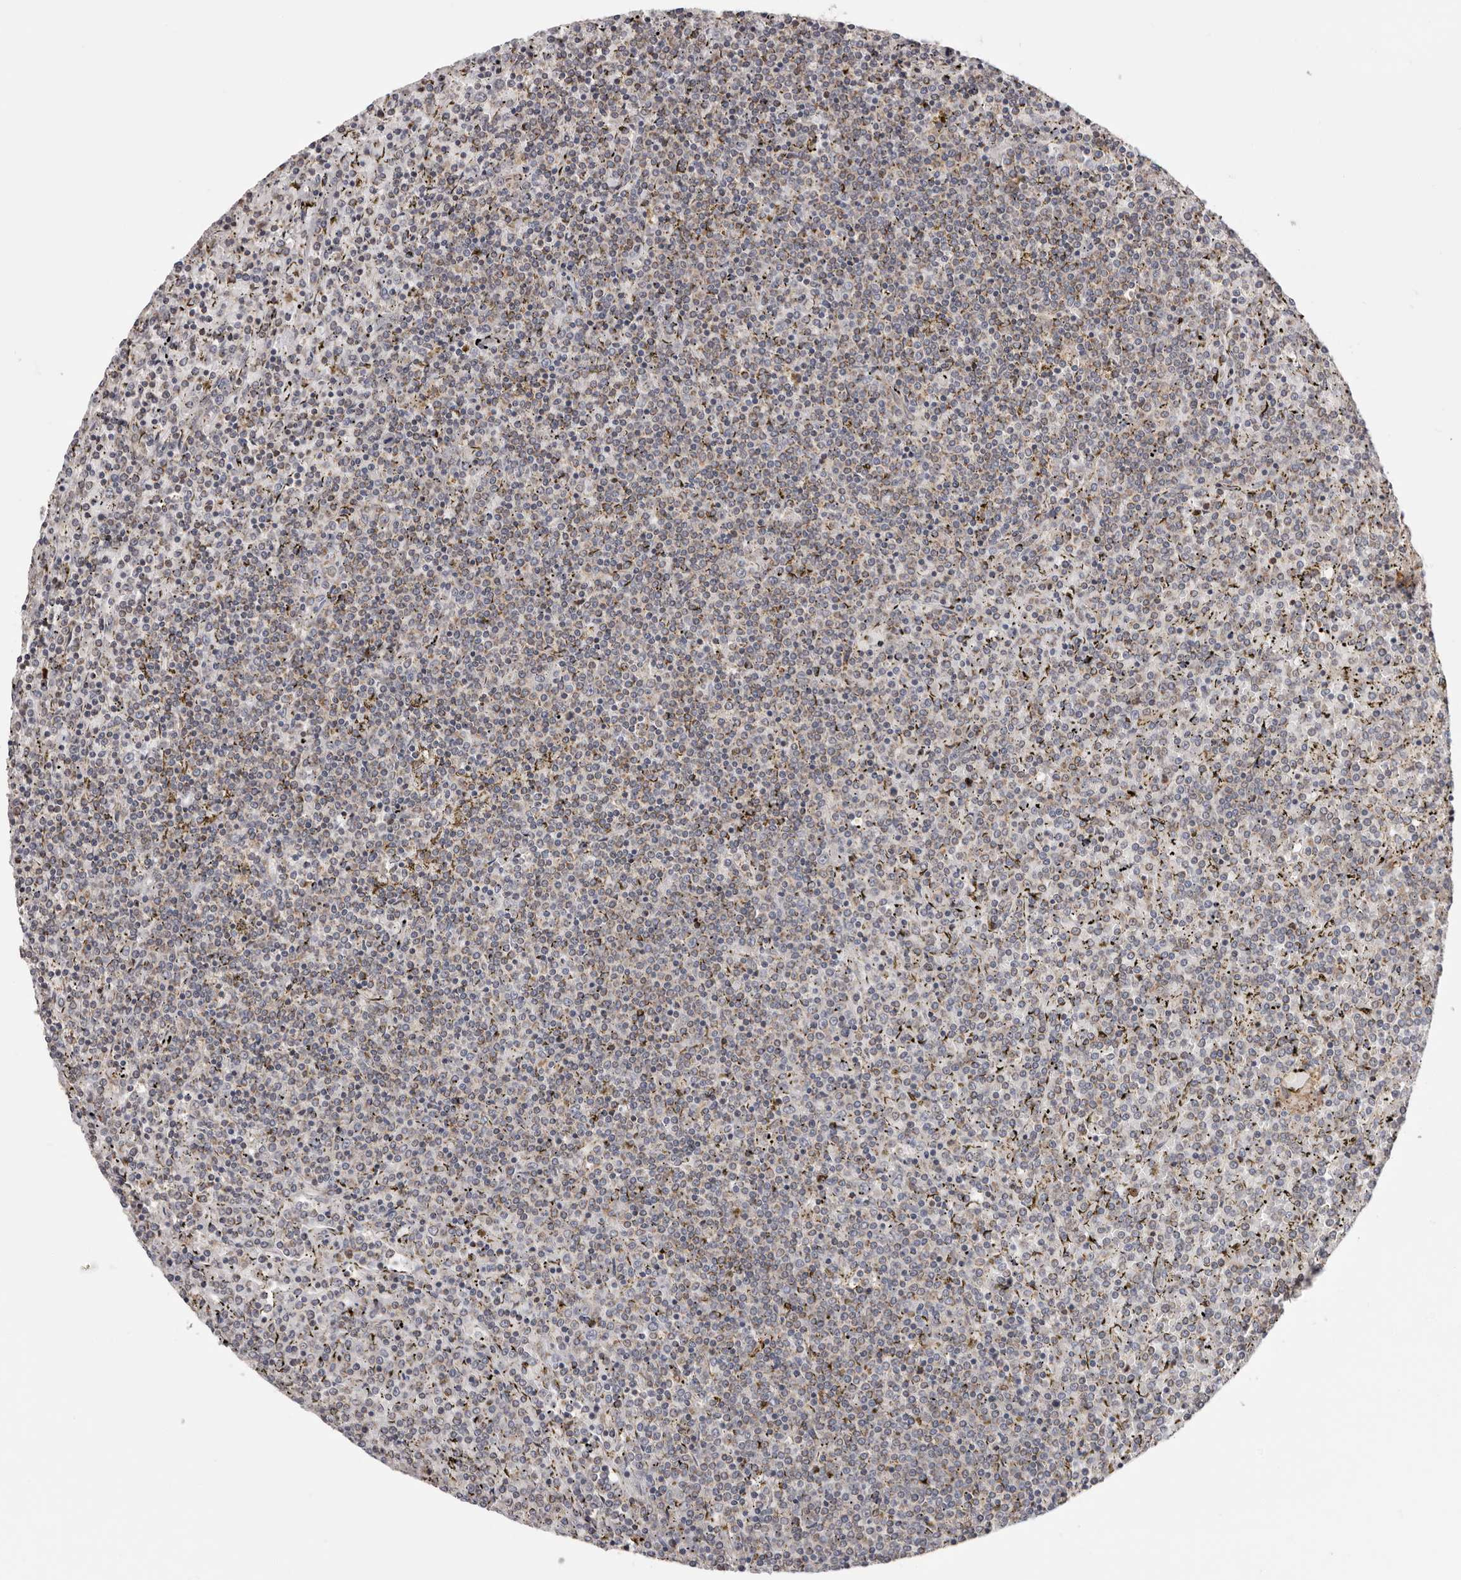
{"staining": {"intensity": "weak", "quantity": "<25%", "location": "cytoplasmic/membranous"}, "tissue": "lymphoma", "cell_type": "Tumor cells", "image_type": "cancer", "snomed": [{"axis": "morphology", "description": "Malignant lymphoma, non-Hodgkin's type, Low grade"}, {"axis": "topography", "description": "Spleen"}], "caption": "IHC of human lymphoma exhibits no staining in tumor cells.", "gene": "TMUB1", "patient": {"sex": "female", "age": 19}}